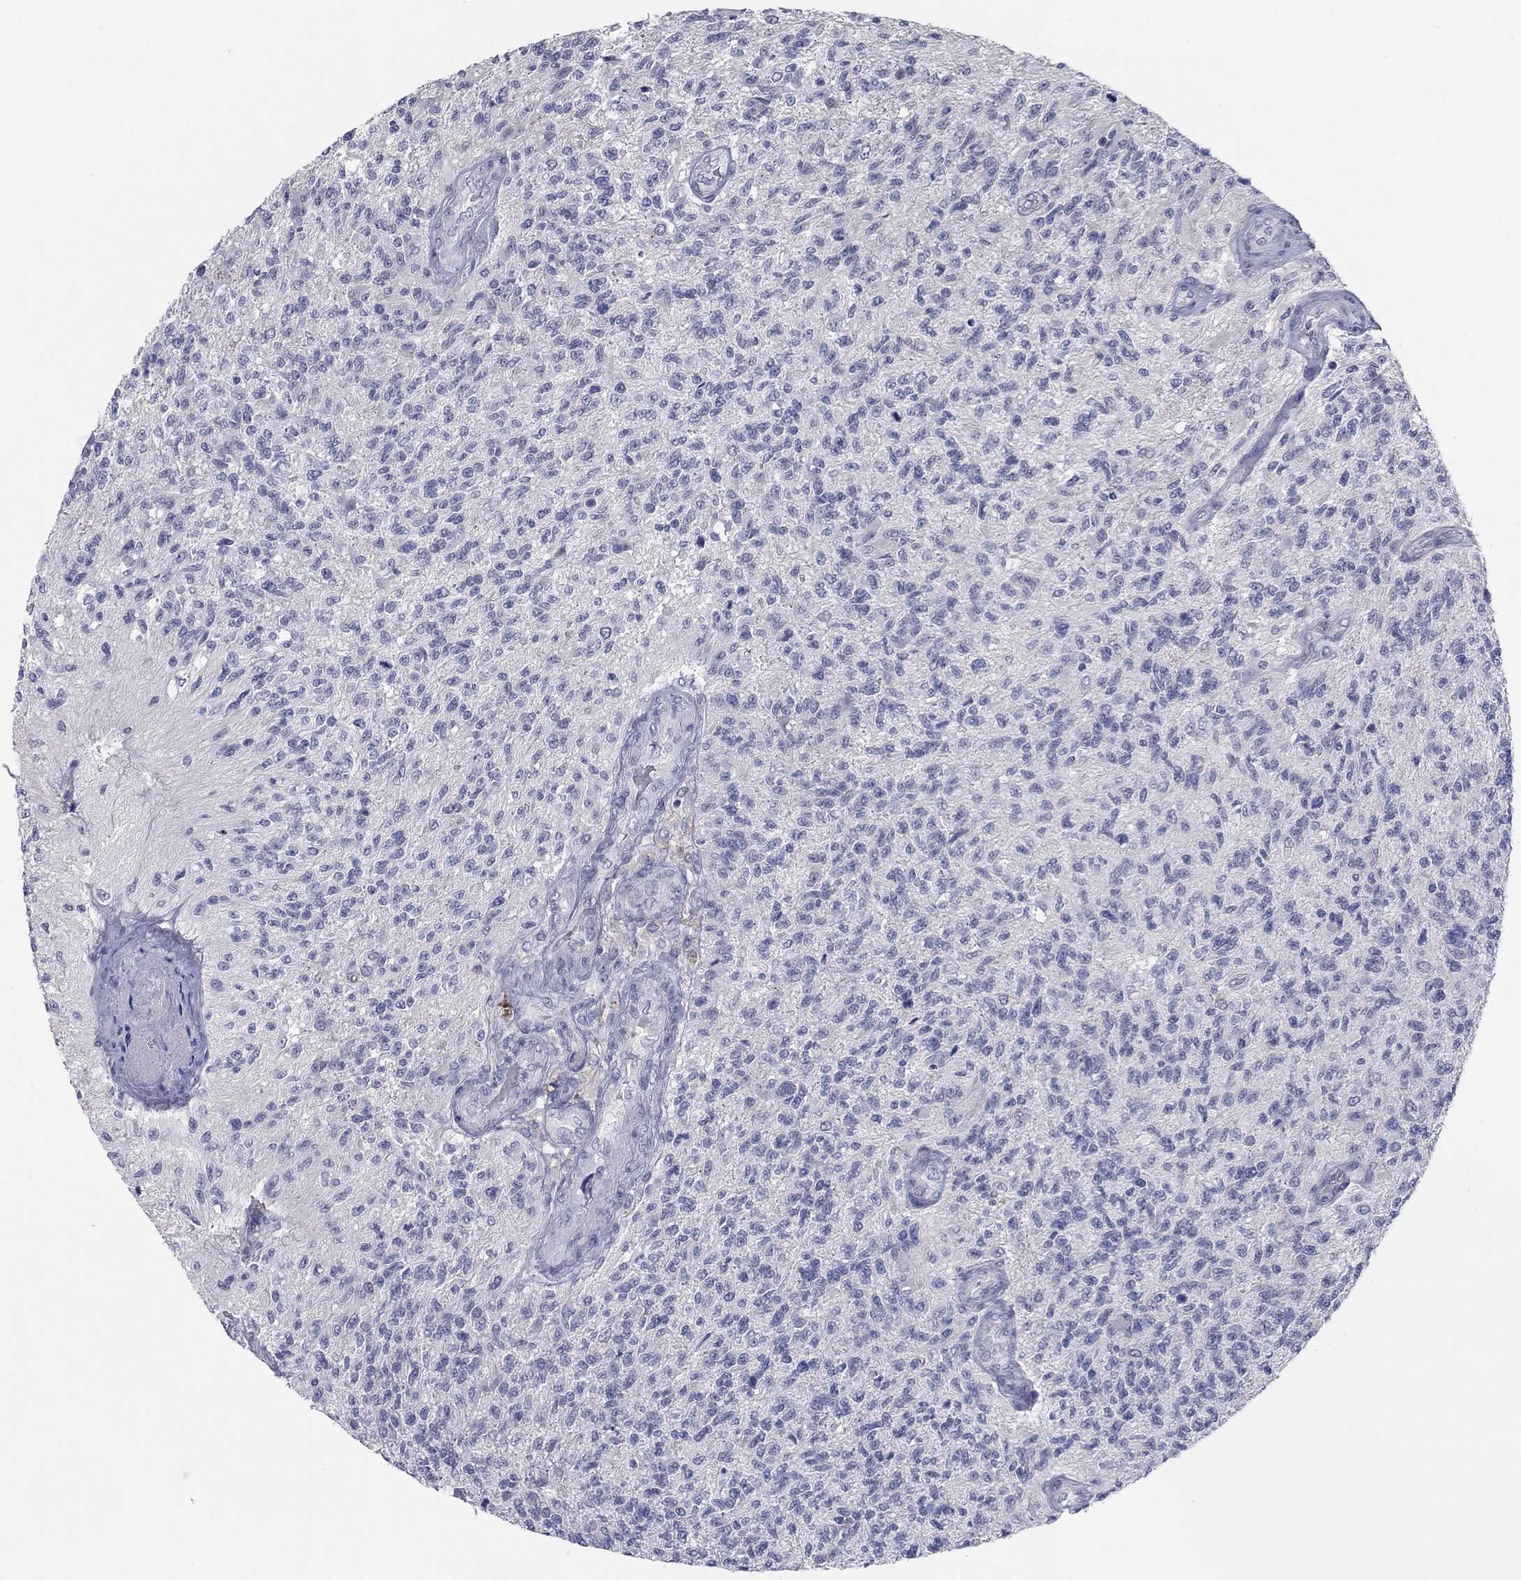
{"staining": {"intensity": "negative", "quantity": "none", "location": "none"}, "tissue": "glioma", "cell_type": "Tumor cells", "image_type": "cancer", "snomed": [{"axis": "morphology", "description": "Glioma, malignant, High grade"}, {"axis": "topography", "description": "Brain"}], "caption": "High magnification brightfield microscopy of glioma stained with DAB (brown) and counterstained with hematoxylin (blue): tumor cells show no significant expression.", "gene": "ITGAE", "patient": {"sex": "male", "age": 56}}